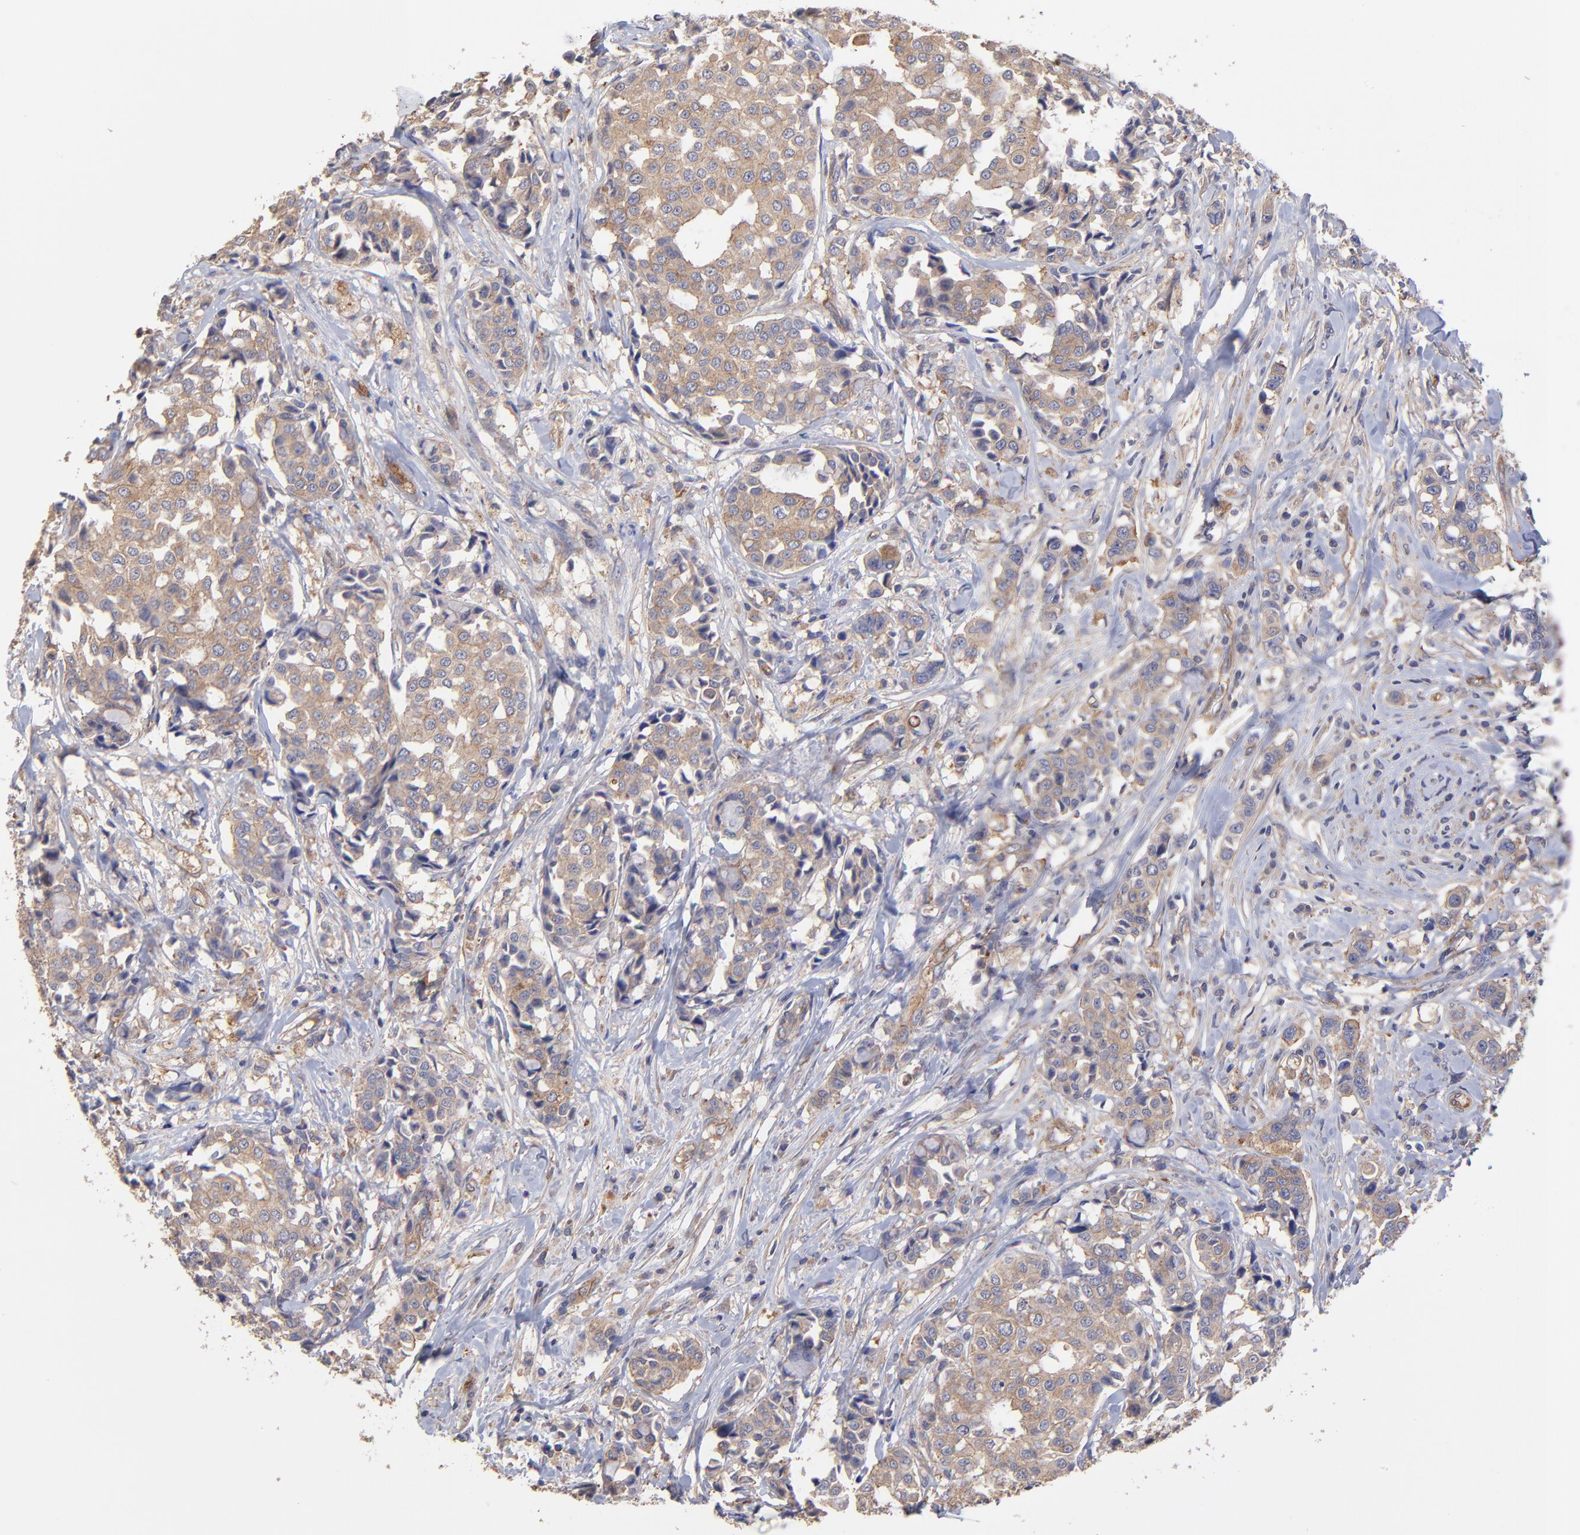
{"staining": {"intensity": "weak", "quantity": "25%-75%", "location": "cytoplasmic/membranous"}, "tissue": "breast cancer", "cell_type": "Tumor cells", "image_type": "cancer", "snomed": [{"axis": "morphology", "description": "Duct carcinoma"}, {"axis": "topography", "description": "Breast"}], "caption": "Immunohistochemistry staining of breast cancer (infiltrating ductal carcinoma), which displays low levels of weak cytoplasmic/membranous staining in about 25%-75% of tumor cells indicating weak cytoplasmic/membranous protein staining. The staining was performed using DAB (brown) for protein detection and nuclei were counterstained in hematoxylin (blue).", "gene": "ASB7", "patient": {"sex": "female", "age": 27}}